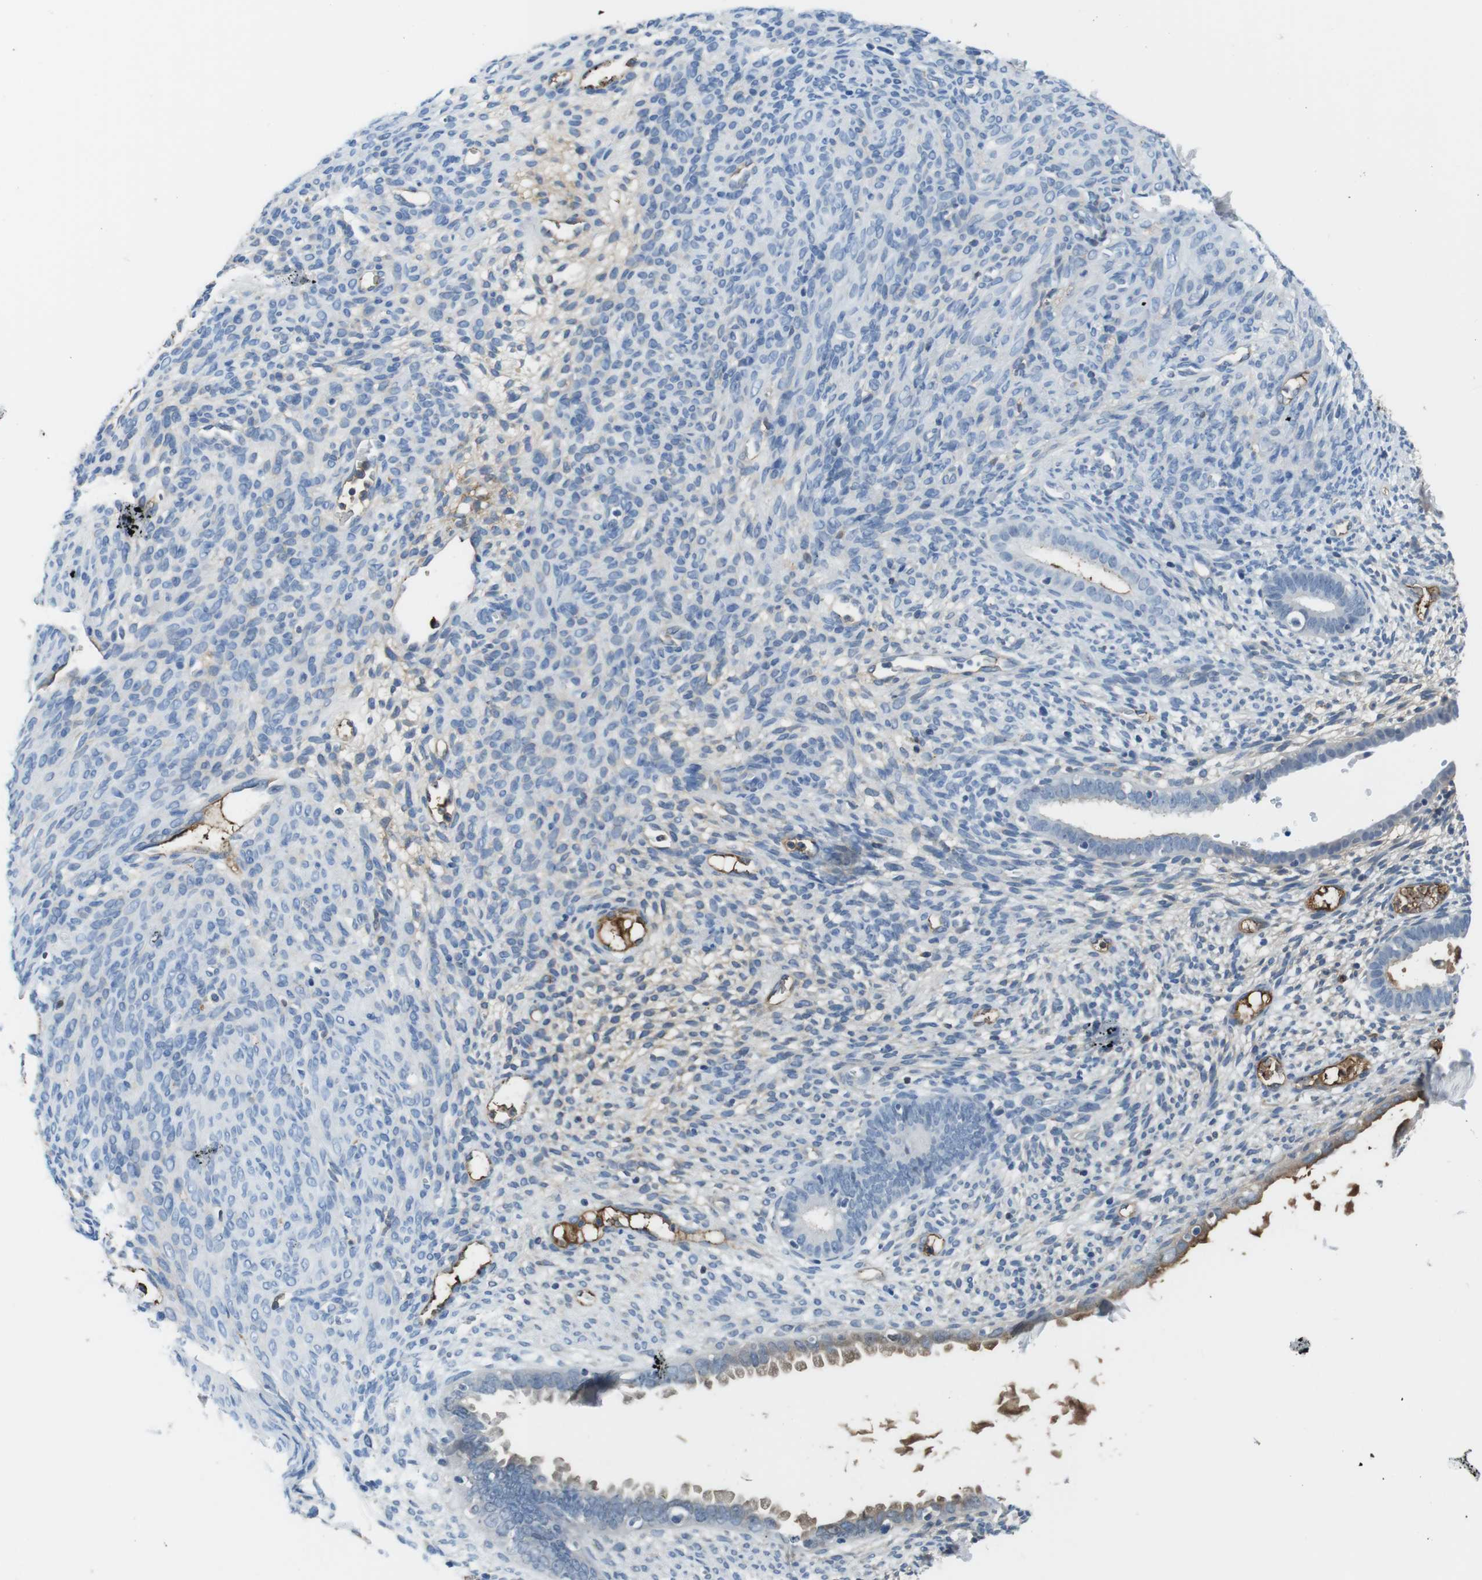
{"staining": {"intensity": "moderate", "quantity": "<25%", "location": "cytoplasmic/membranous"}, "tissue": "endometrium", "cell_type": "Cells in endometrial stroma", "image_type": "normal", "snomed": [{"axis": "morphology", "description": "Normal tissue, NOS"}, {"axis": "morphology", "description": "Atrophy, NOS"}, {"axis": "topography", "description": "Uterus"}, {"axis": "topography", "description": "Endometrium"}], "caption": "Brown immunohistochemical staining in normal endometrium displays moderate cytoplasmic/membranous staining in about <25% of cells in endometrial stroma.", "gene": "TMPRSS15", "patient": {"sex": "female", "age": 68}}